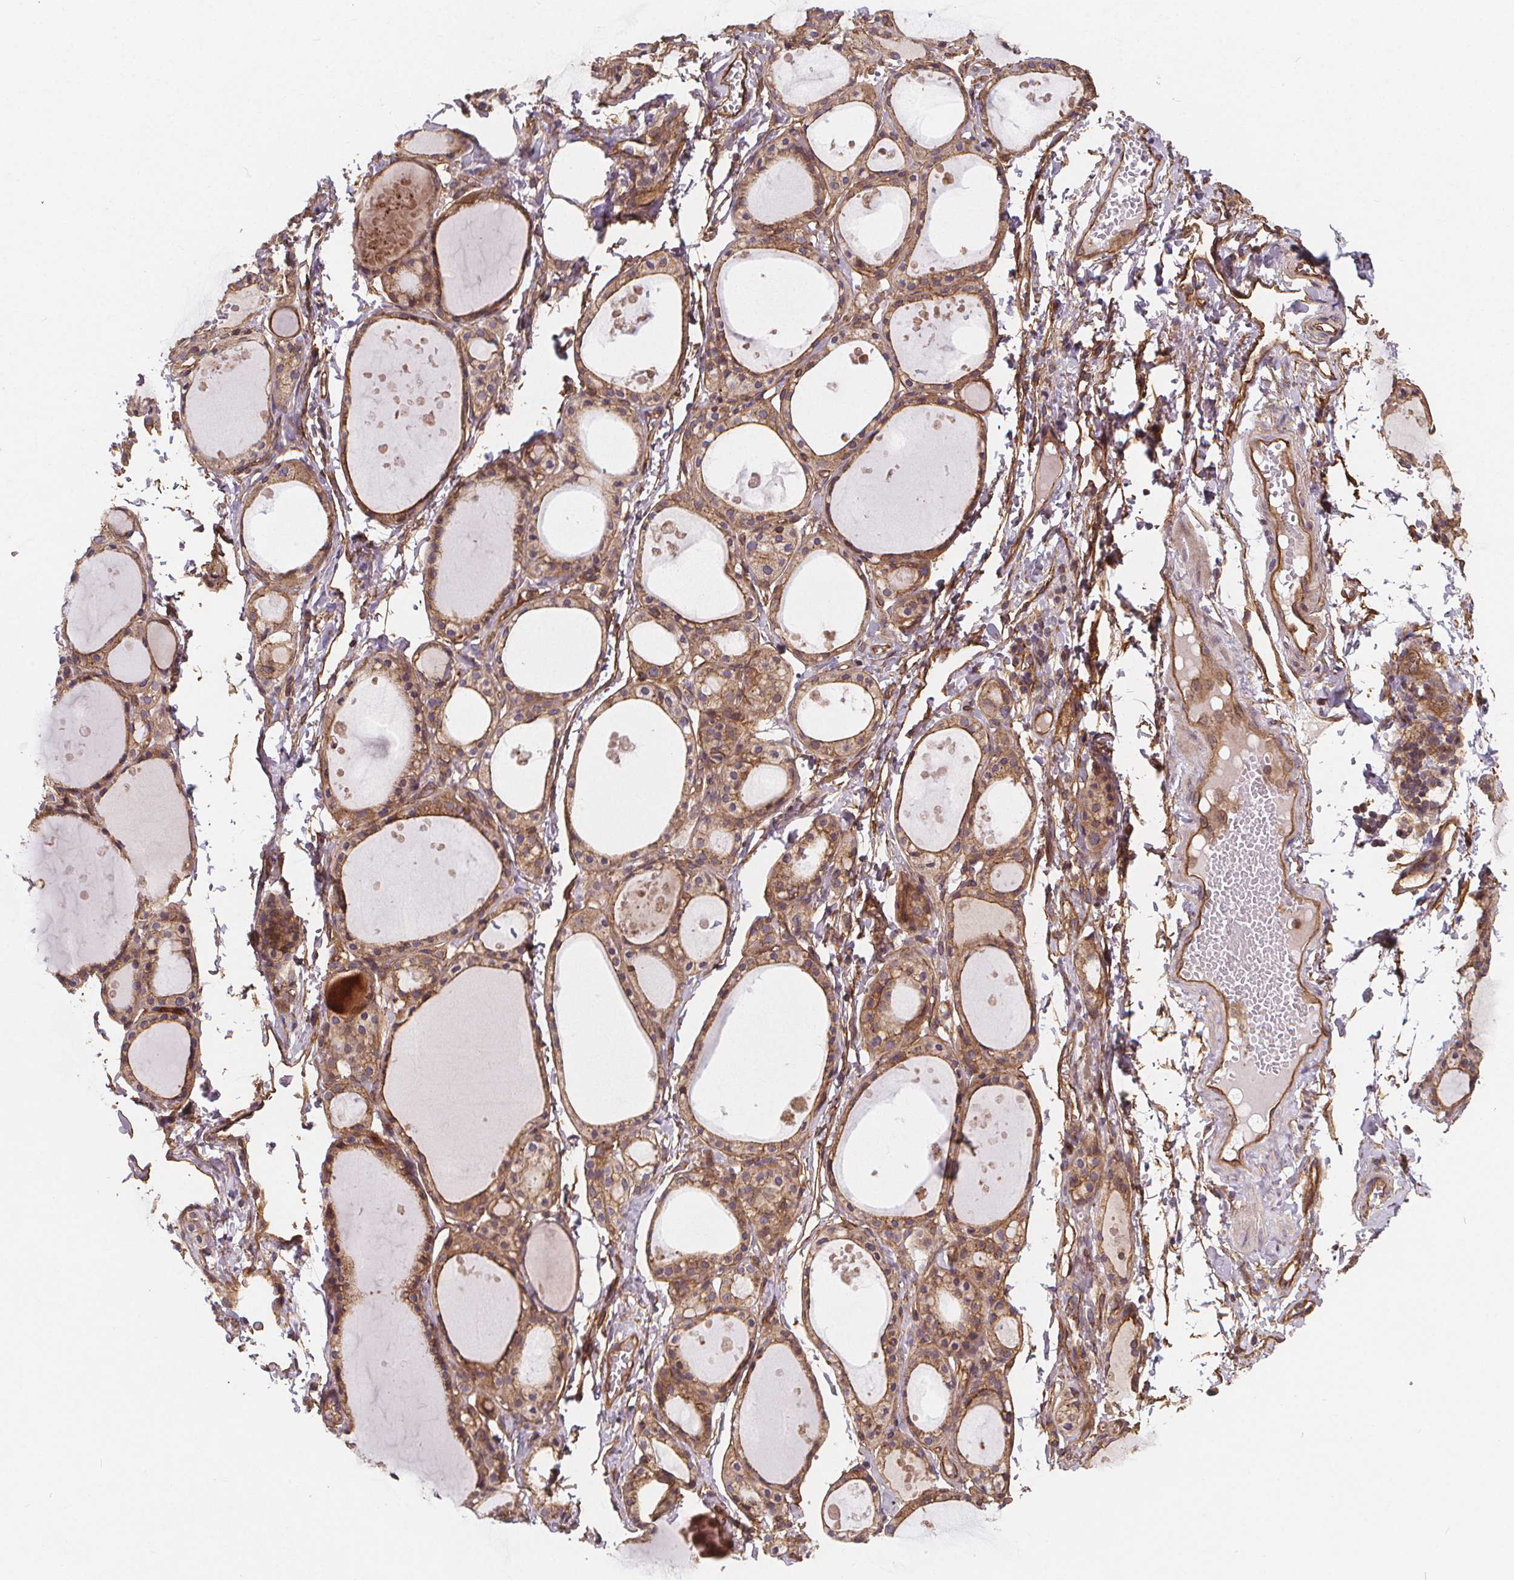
{"staining": {"intensity": "moderate", "quantity": ">75%", "location": "cytoplasmic/membranous"}, "tissue": "thyroid gland", "cell_type": "Glandular cells", "image_type": "normal", "snomed": [{"axis": "morphology", "description": "Normal tissue, NOS"}, {"axis": "topography", "description": "Thyroid gland"}], "caption": "Human thyroid gland stained for a protein (brown) reveals moderate cytoplasmic/membranous positive staining in approximately >75% of glandular cells.", "gene": "CLINT1", "patient": {"sex": "male", "age": 68}}